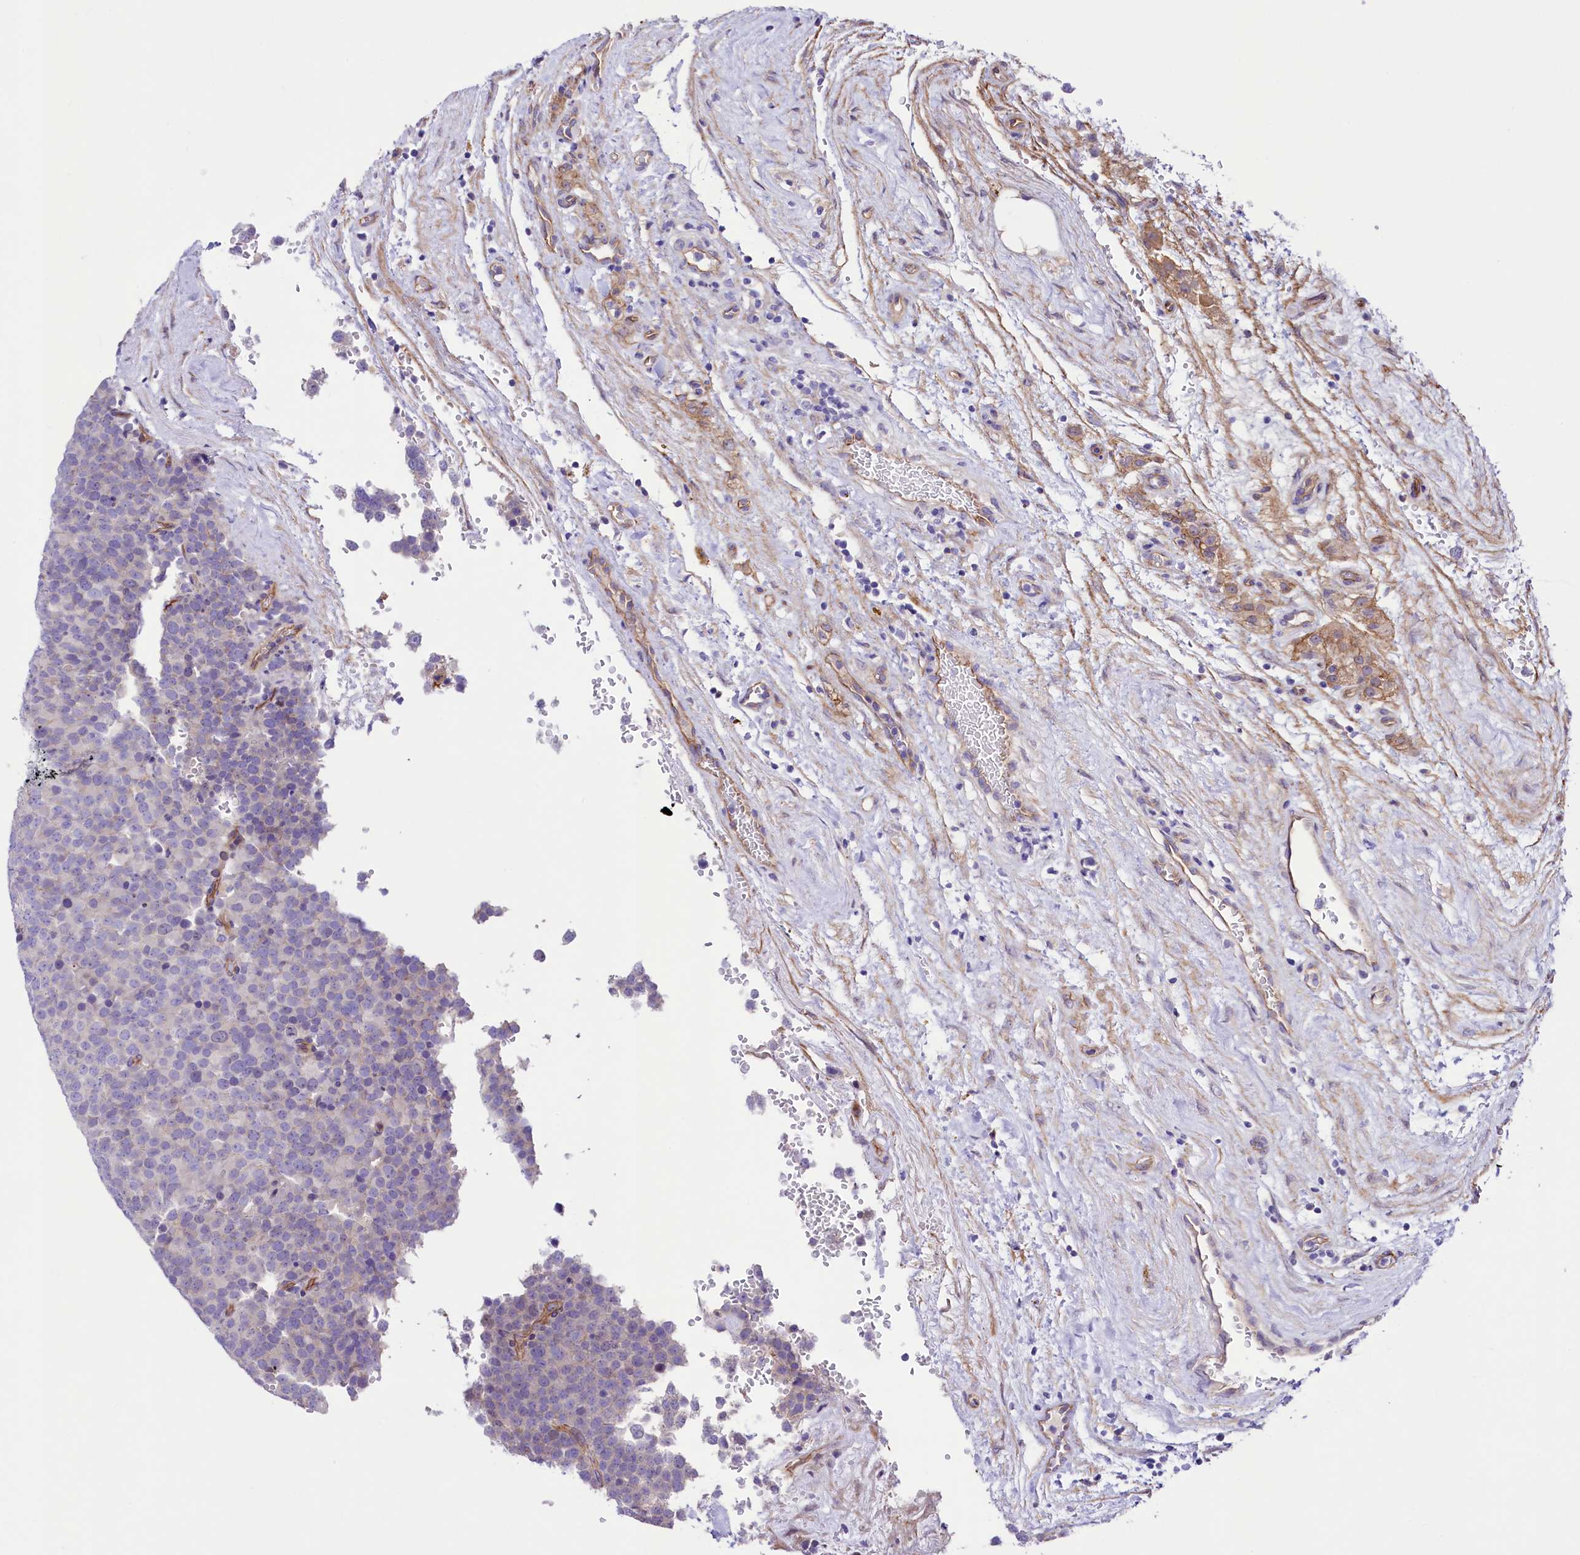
{"staining": {"intensity": "negative", "quantity": "none", "location": "none"}, "tissue": "testis cancer", "cell_type": "Tumor cells", "image_type": "cancer", "snomed": [{"axis": "morphology", "description": "Seminoma, NOS"}, {"axis": "topography", "description": "Testis"}], "caption": "Testis cancer (seminoma) was stained to show a protein in brown. There is no significant staining in tumor cells. The staining was performed using DAB (3,3'-diaminobenzidine) to visualize the protein expression in brown, while the nuclei were stained in blue with hematoxylin (Magnification: 20x).", "gene": "SLF1", "patient": {"sex": "male", "age": 71}}